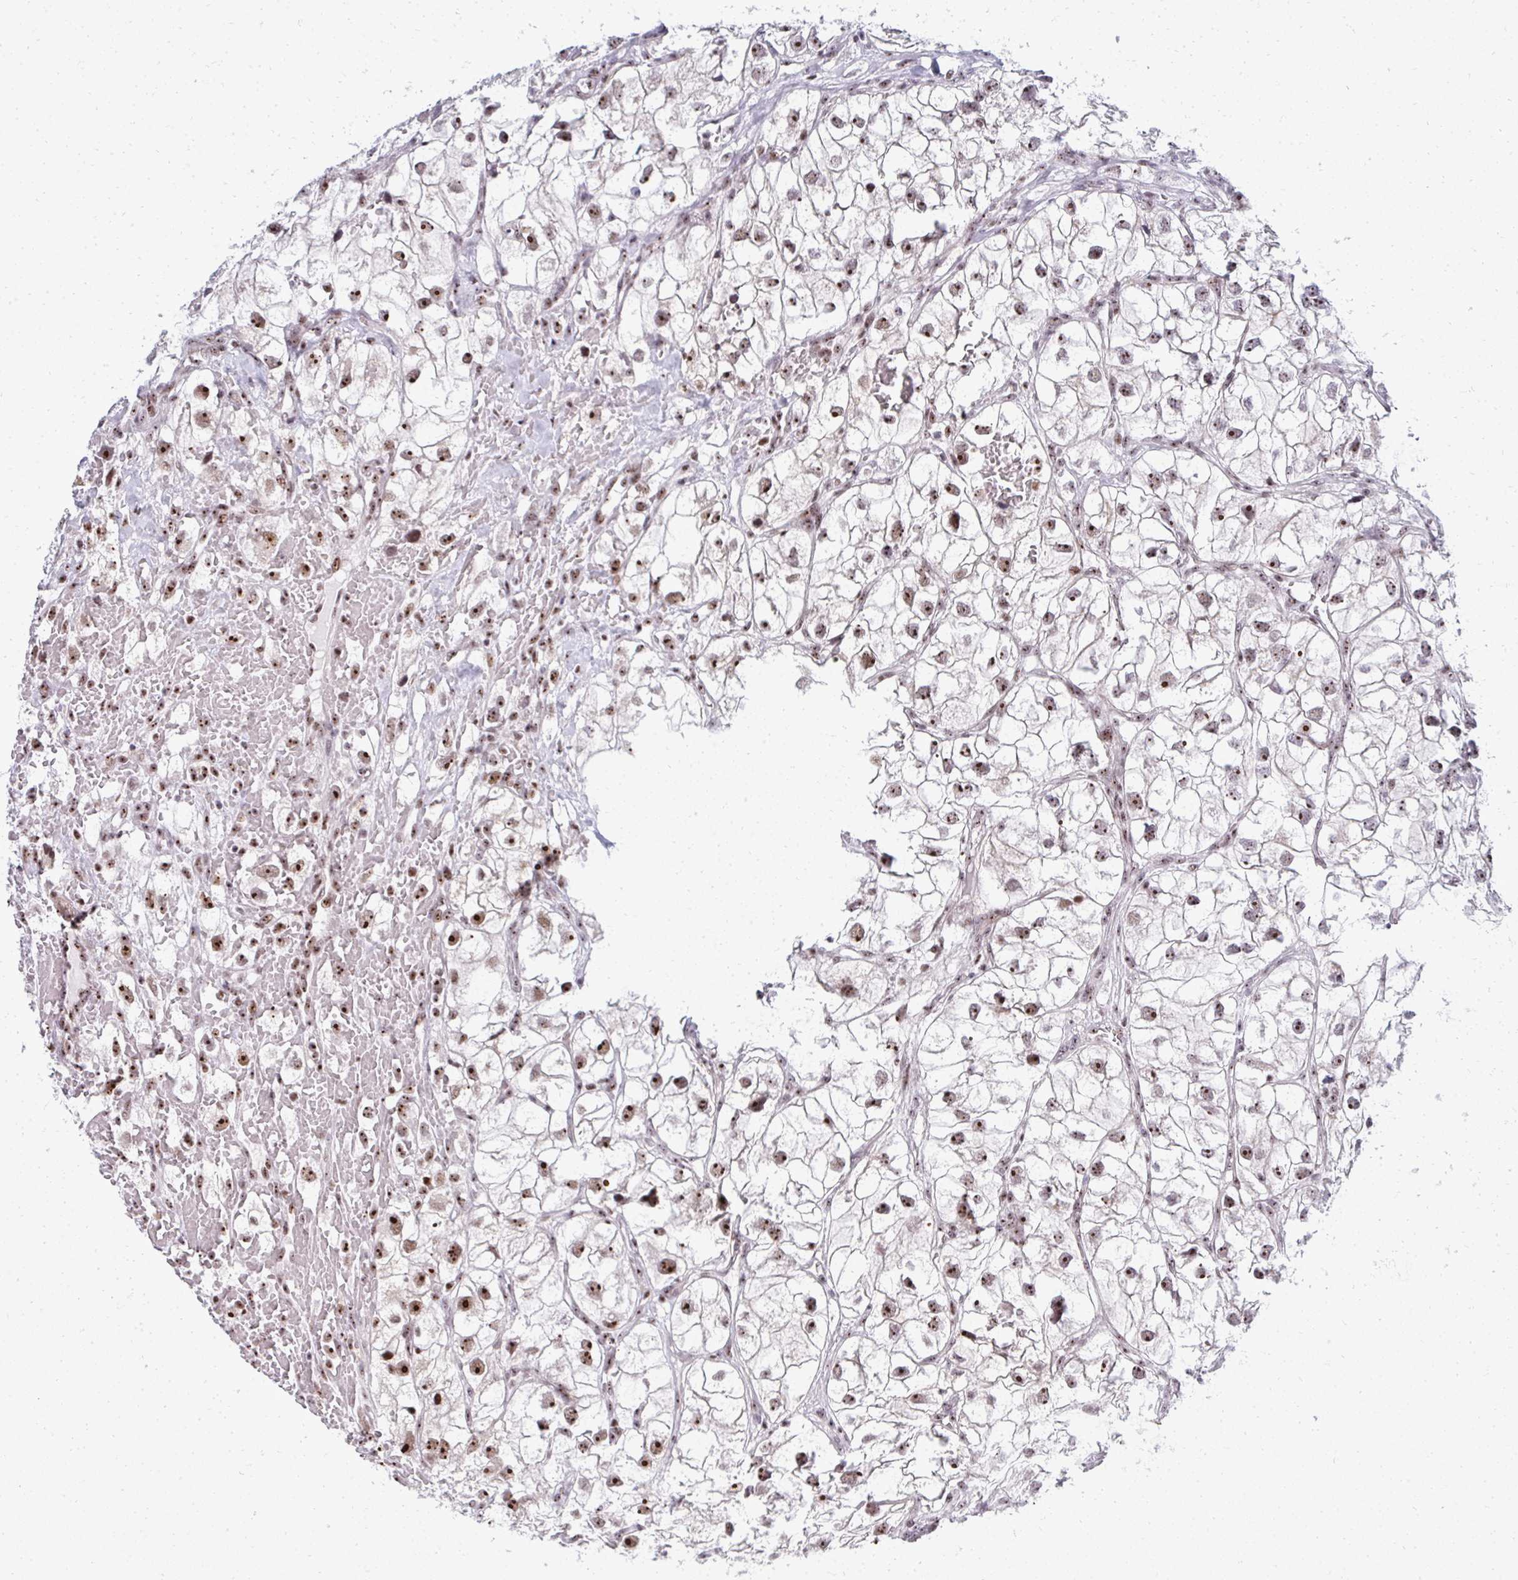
{"staining": {"intensity": "moderate", "quantity": ">75%", "location": "nuclear"}, "tissue": "renal cancer", "cell_type": "Tumor cells", "image_type": "cancer", "snomed": [{"axis": "morphology", "description": "Adenocarcinoma, NOS"}, {"axis": "topography", "description": "Kidney"}], "caption": "Human renal adenocarcinoma stained with a protein marker shows moderate staining in tumor cells.", "gene": "SIRT7", "patient": {"sex": "male", "age": 59}}